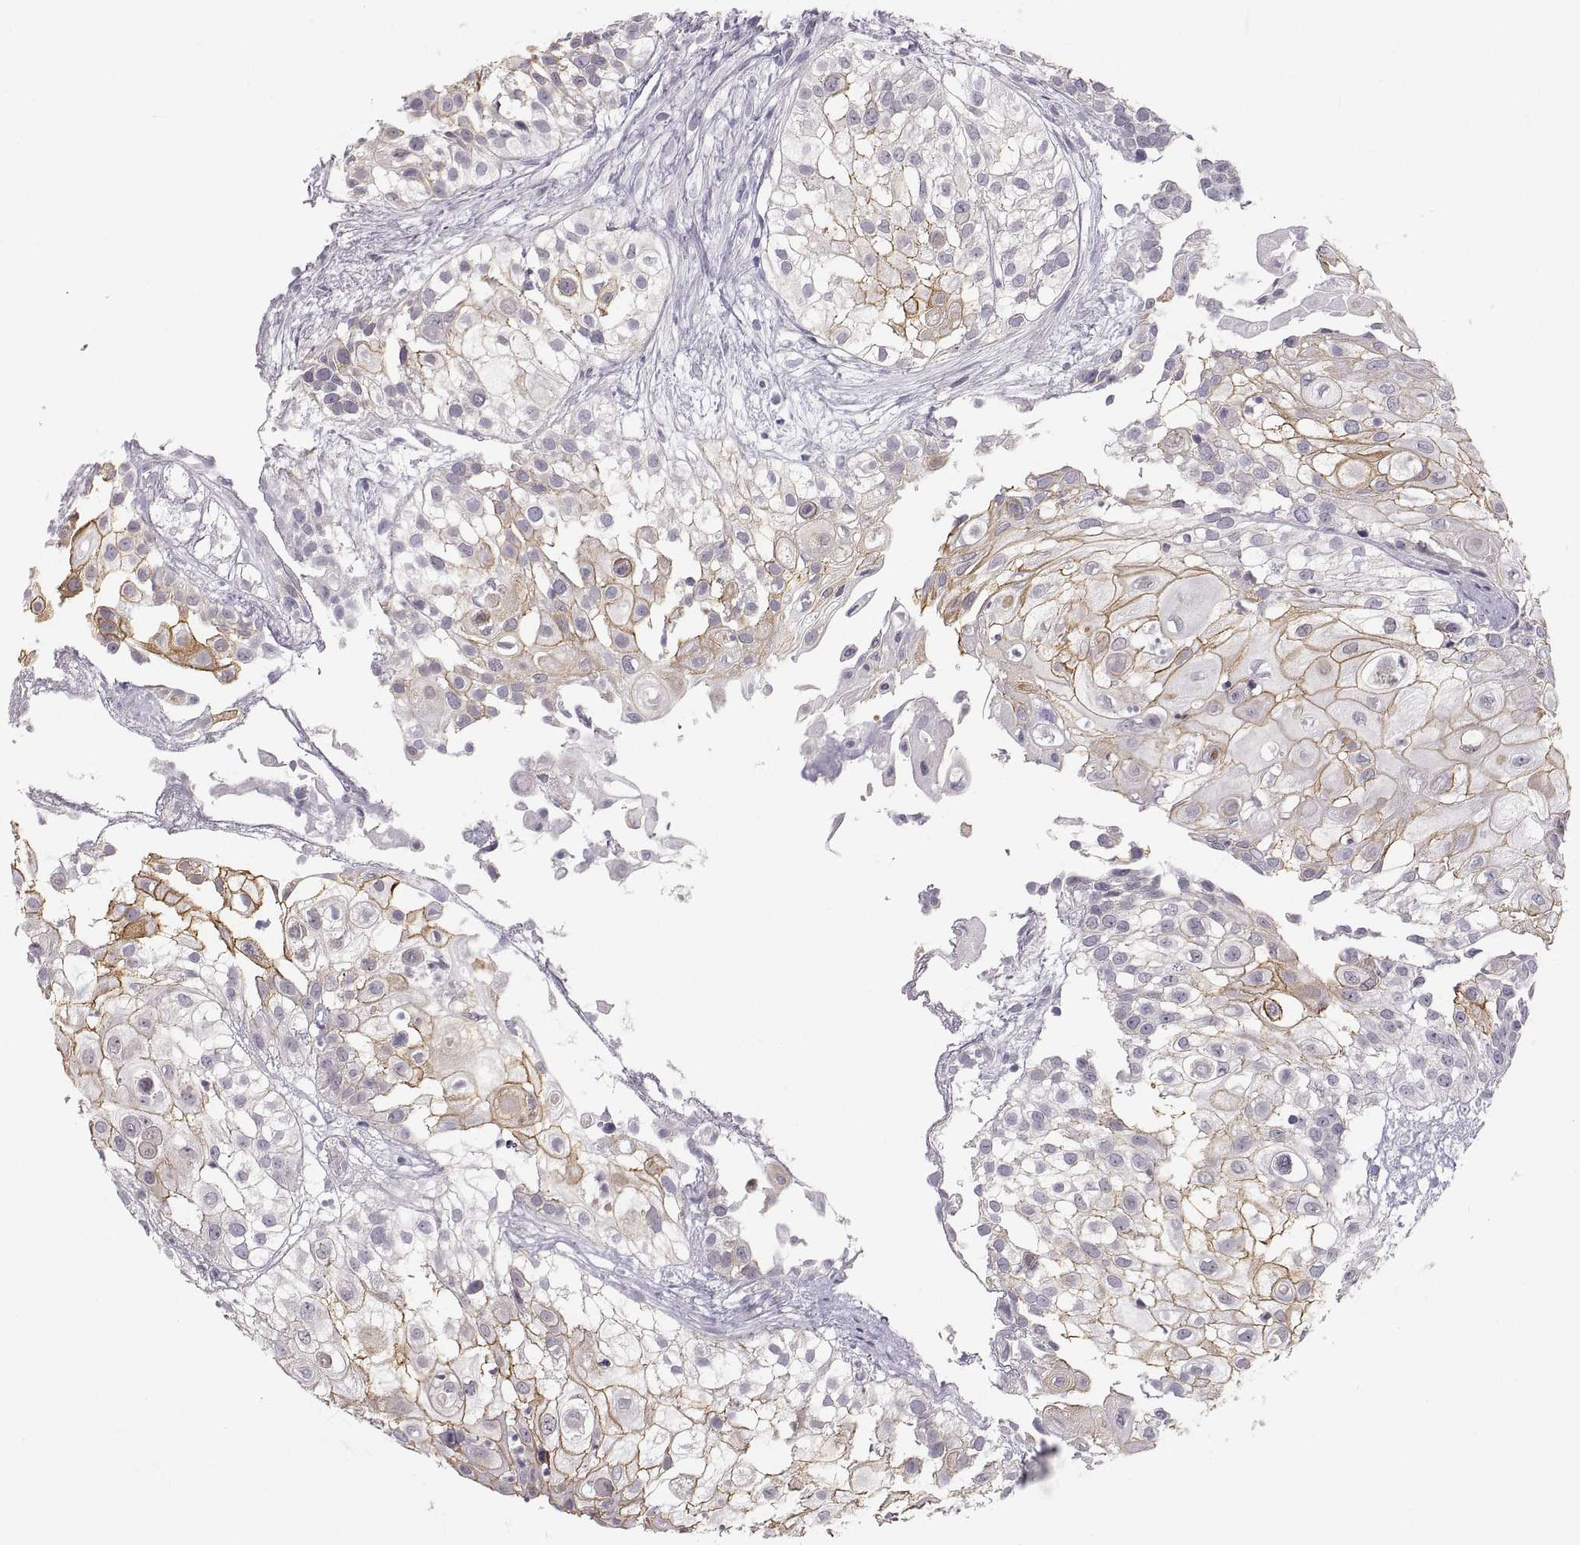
{"staining": {"intensity": "moderate", "quantity": "<25%", "location": "cytoplasmic/membranous"}, "tissue": "urothelial cancer", "cell_type": "Tumor cells", "image_type": "cancer", "snomed": [{"axis": "morphology", "description": "Urothelial carcinoma, High grade"}, {"axis": "topography", "description": "Urinary bladder"}], "caption": "Immunohistochemistry (IHC) of human high-grade urothelial carcinoma displays low levels of moderate cytoplasmic/membranous positivity in about <25% of tumor cells. (IHC, brightfield microscopy, high magnification).", "gene": "ZNF185", "patient": {"sex": "female", "age": 79}}